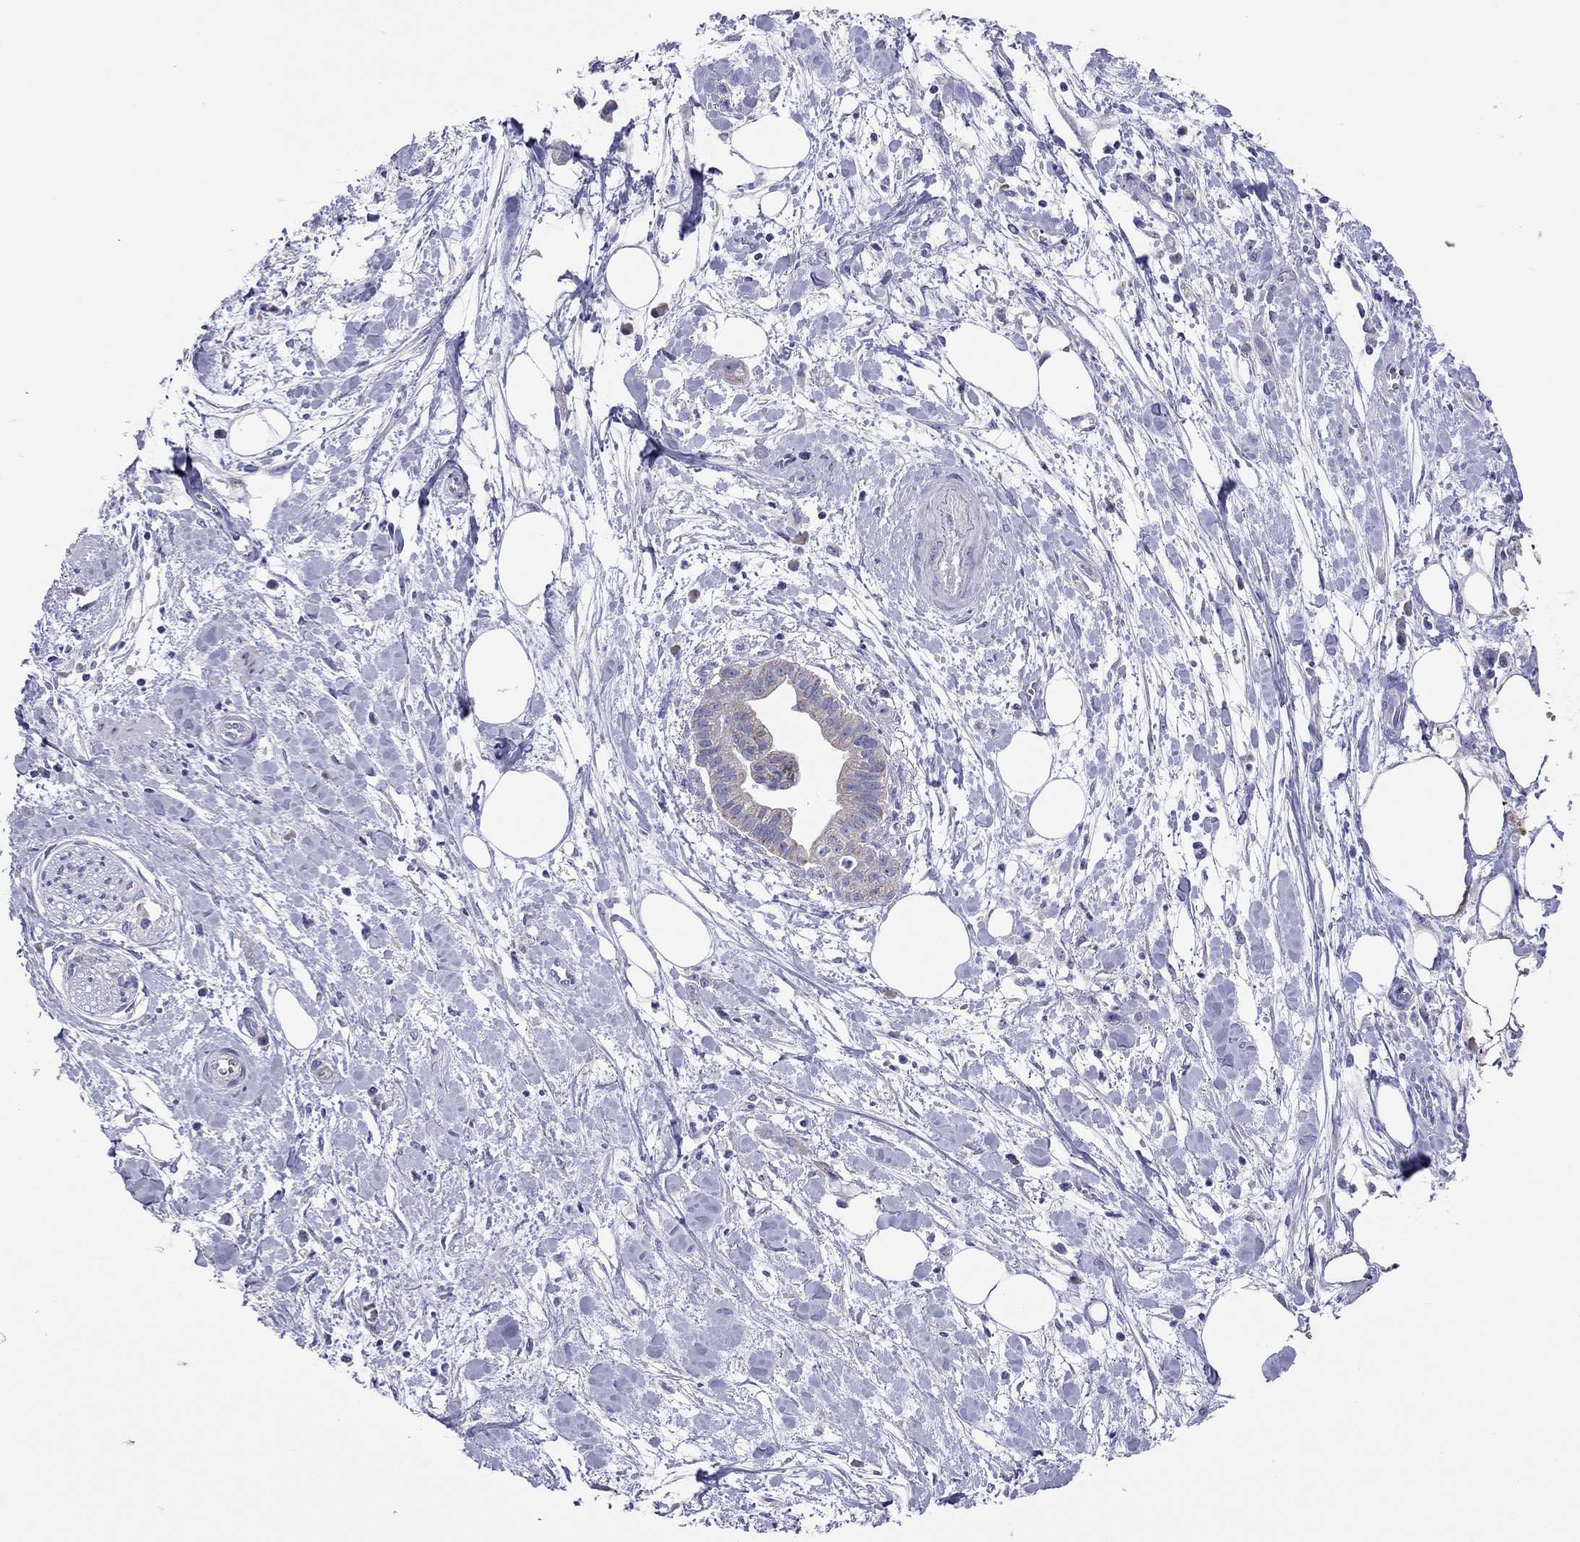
{"staining": {"intensity": "negative", "quantity": "none", "location": "none"}, "tissue": "pancreatic cancer", "cell_type": "Tumor cells", "image_type": "cancer", "snomed": [{"axis": "morphology", "description": "Normal tissue, NOS"}, {"axis": "morphology", "description": "Adenocarcinoma, NOS"}, {"axis": "topography", "description": "Lymph node"}, {"axis": "topography", "description": "Pancreas"}], "caption": "IHC of pancreatic cancer (adenocarcinoma) exhibits no staining in tumor cells. (DAB immunohistochemistry with hematoxylin counter stain).", "gene": "COL9A1", "patient": {"sex": "female", "age": 58}}